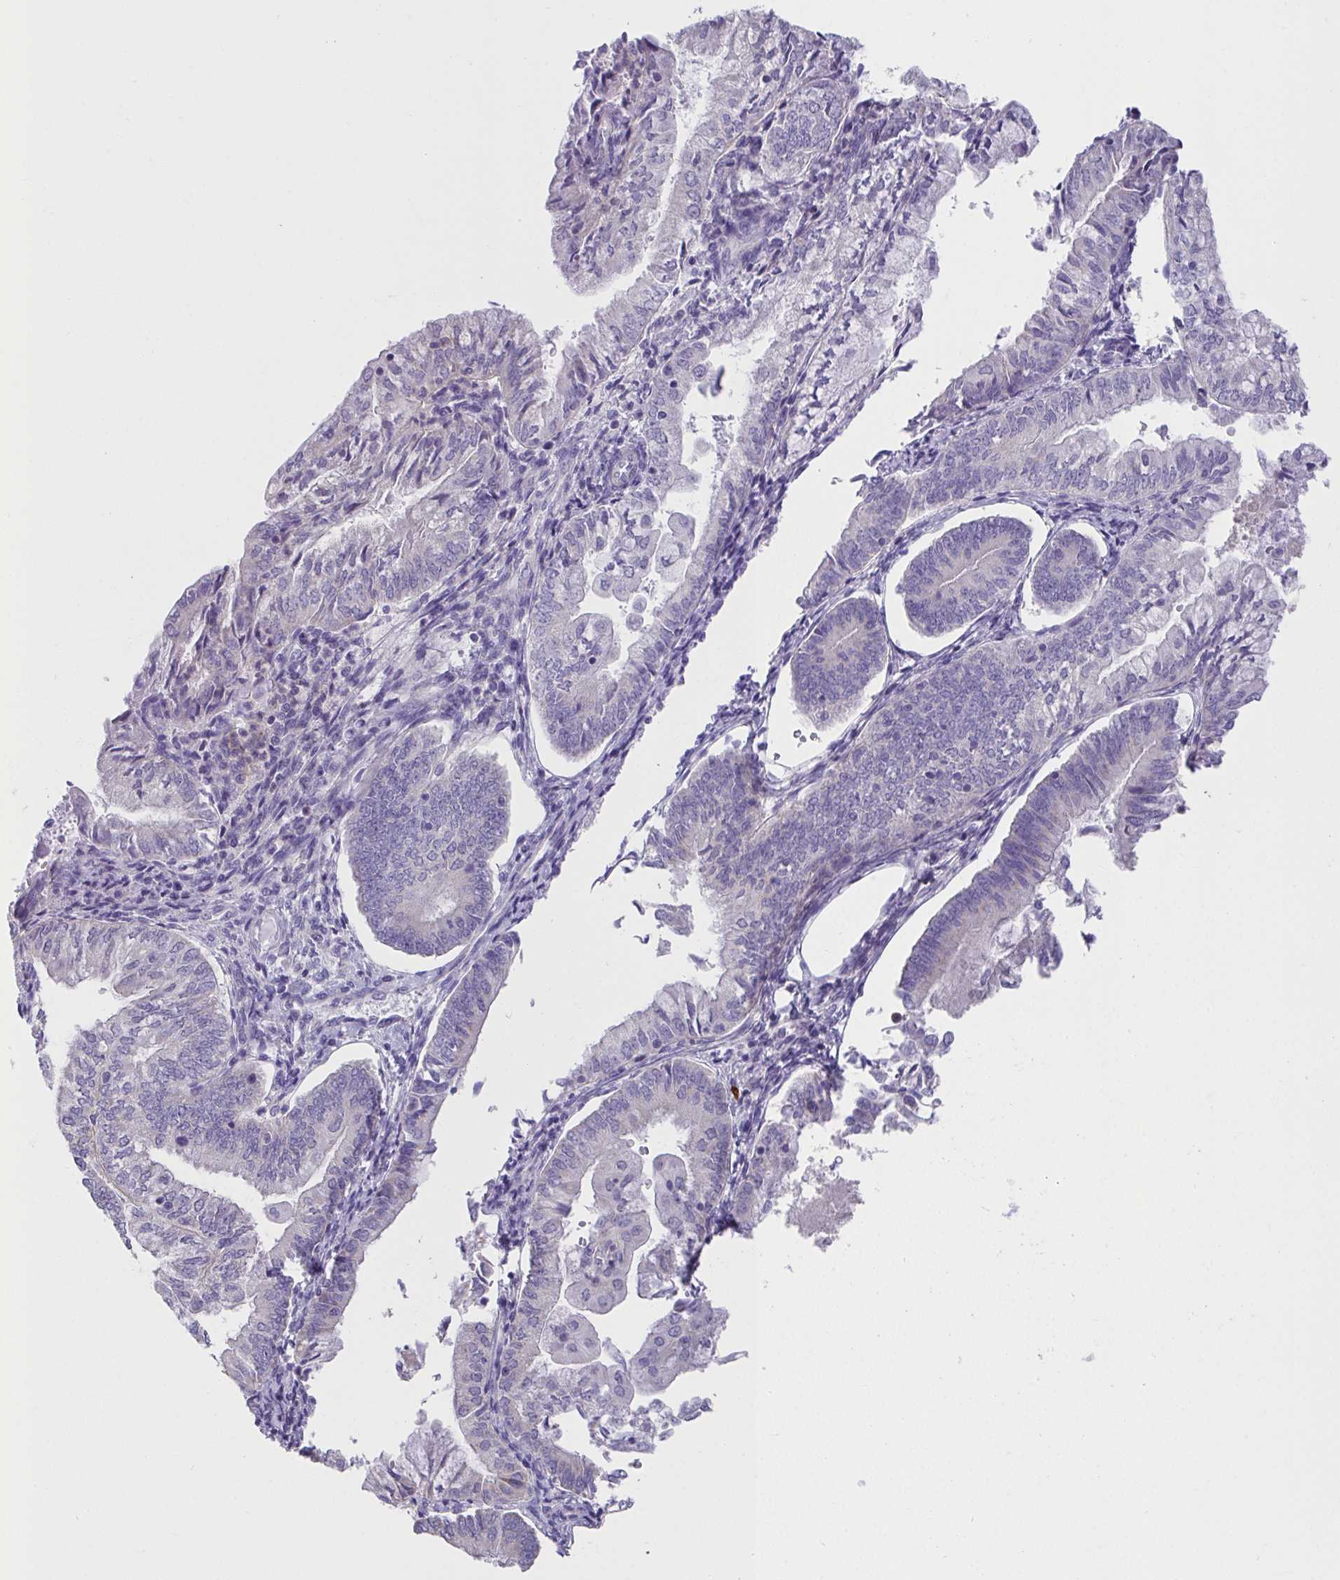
{"staining": {"intensity": "negative", "quantity": "none", "location": "none"}, "tissue": "endometrial cancer", "cell_type": "Tumor cells", "image_type": "cancer", "snomed": [{"axis": "morphology", "description": "Adenocarcinoma, NOS"}, {"axis": "topography", "description": "Endometrium"}], "caption": "Immunohistochemical staining of adenocarcinoma (endometrial) displays no significant positivity in tumor cells. The staining was performed using DAB to visualize the protein expression in brown, while the nuclei were stained in blue with hematoxylin (Magnification: 20x).", "gene": "CXCR1", "patient": {"sex": "female", "age": 55}}